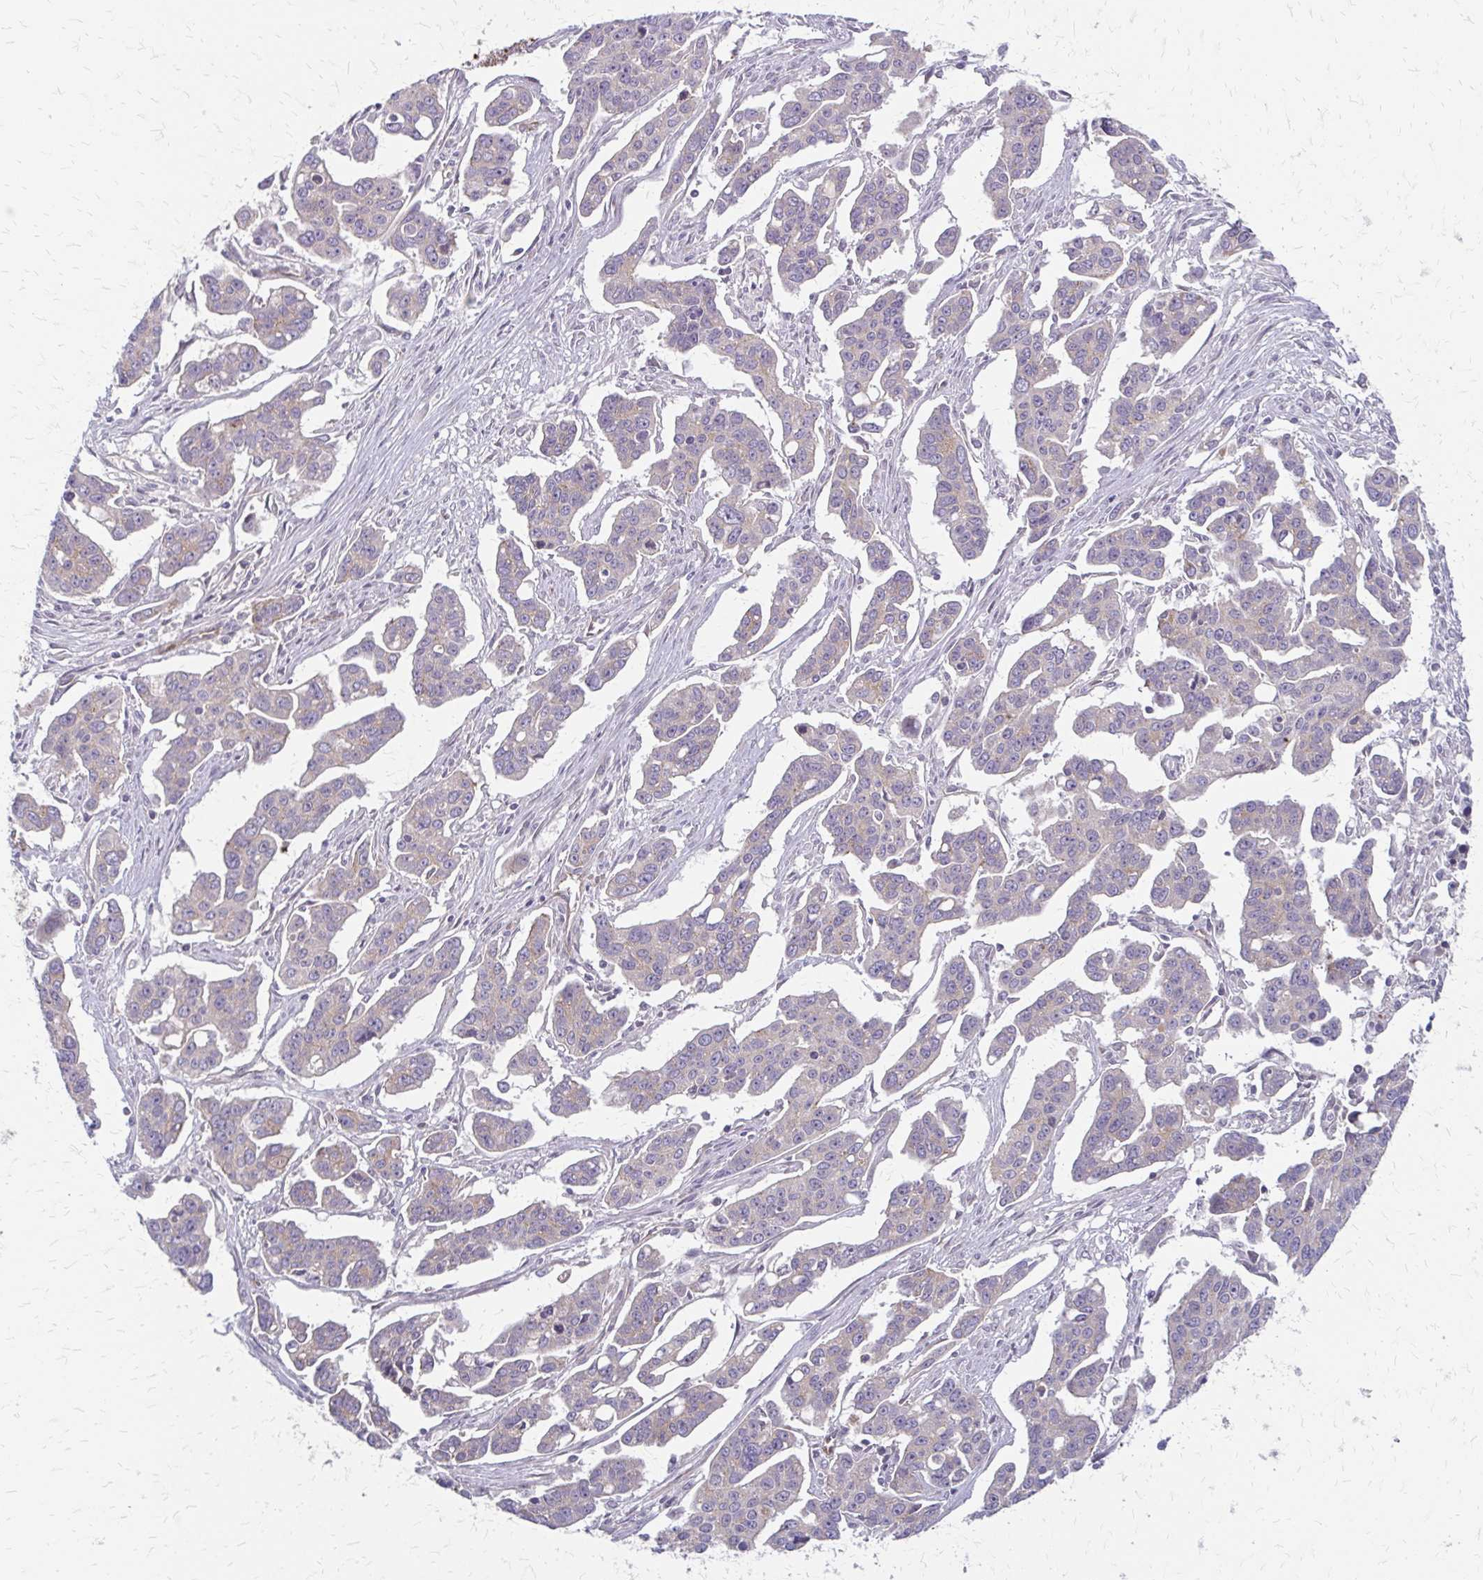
{"staining": {"intensity": "weak", "quantity": "<25%", "location": "cytoplasmic/membranous"}, "tissue": "ovarian cancer", "cell_type": "Tumor cells", "image_type": "cancer", "snomed": [{"axis": "morphology", "description": "Carcinoma, endometroid"}, {"axis": "topography", "description": "Ovary"}], "caption": "Endometroid carcinoma (ovarian) was stained to show a protein in brown. There is no significant positivity in tumor cells. Nuclei are stained in blue.", "gene": "ZNF383", "patient": {"sex": "female", "age": 78}}